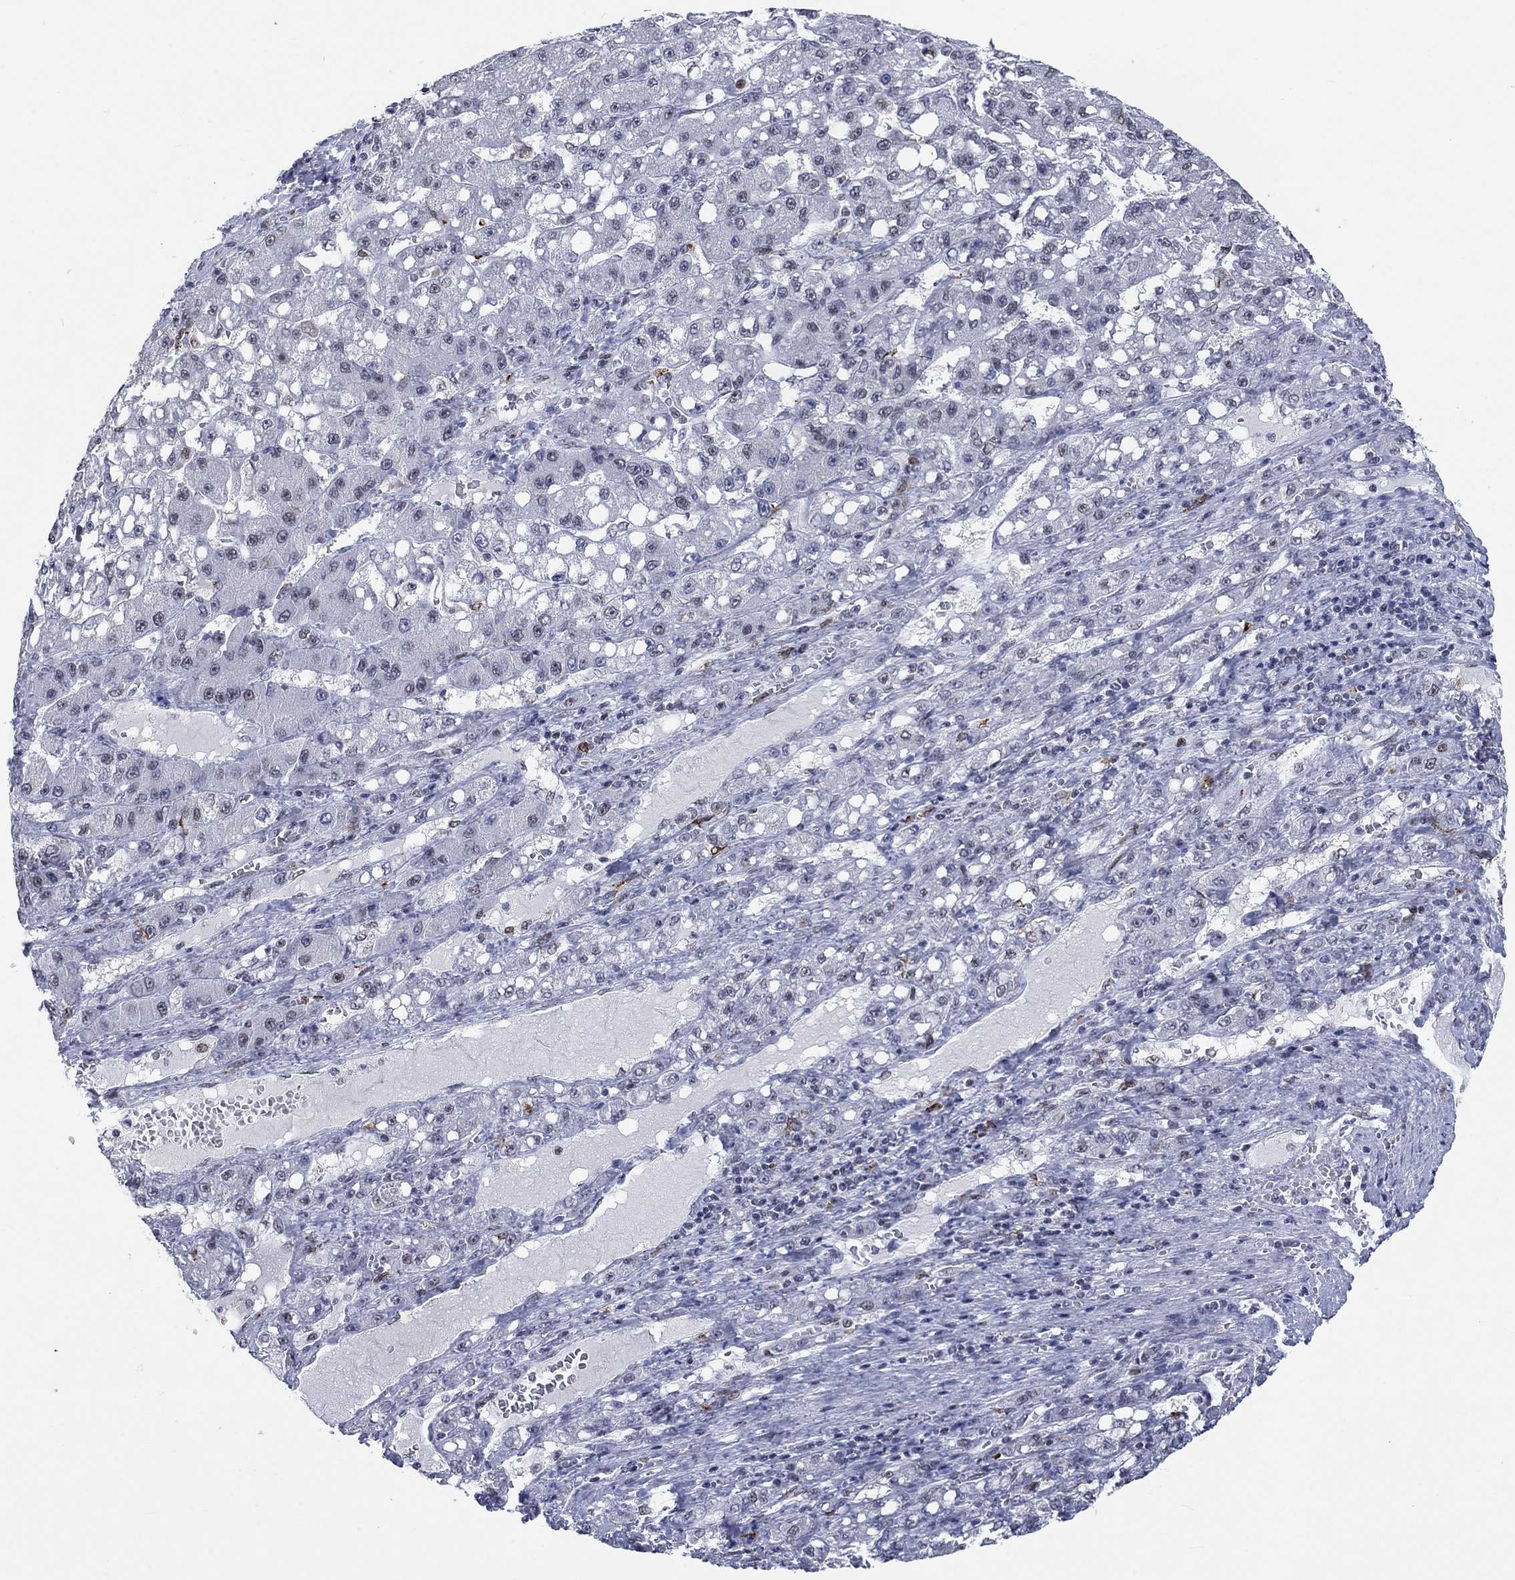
{"staining": {"intensity": "negative", "quantity": "none", "location": "none"}, "tissue": "liver cancer", "cell_type": "Tumor cells", "image_type": "cancer", "snomed": [{"axis": "morphology", "description": "Carcinoma, Hepatocellular, NOS"}, {"axis": "topography", "description": "Liver"}], "caption": "There is no significant positivity in tumor cells of liver hepatocellular carcinoma.", "gene": "HCFC1", "patient": {"sex": "female", "age": 65}}